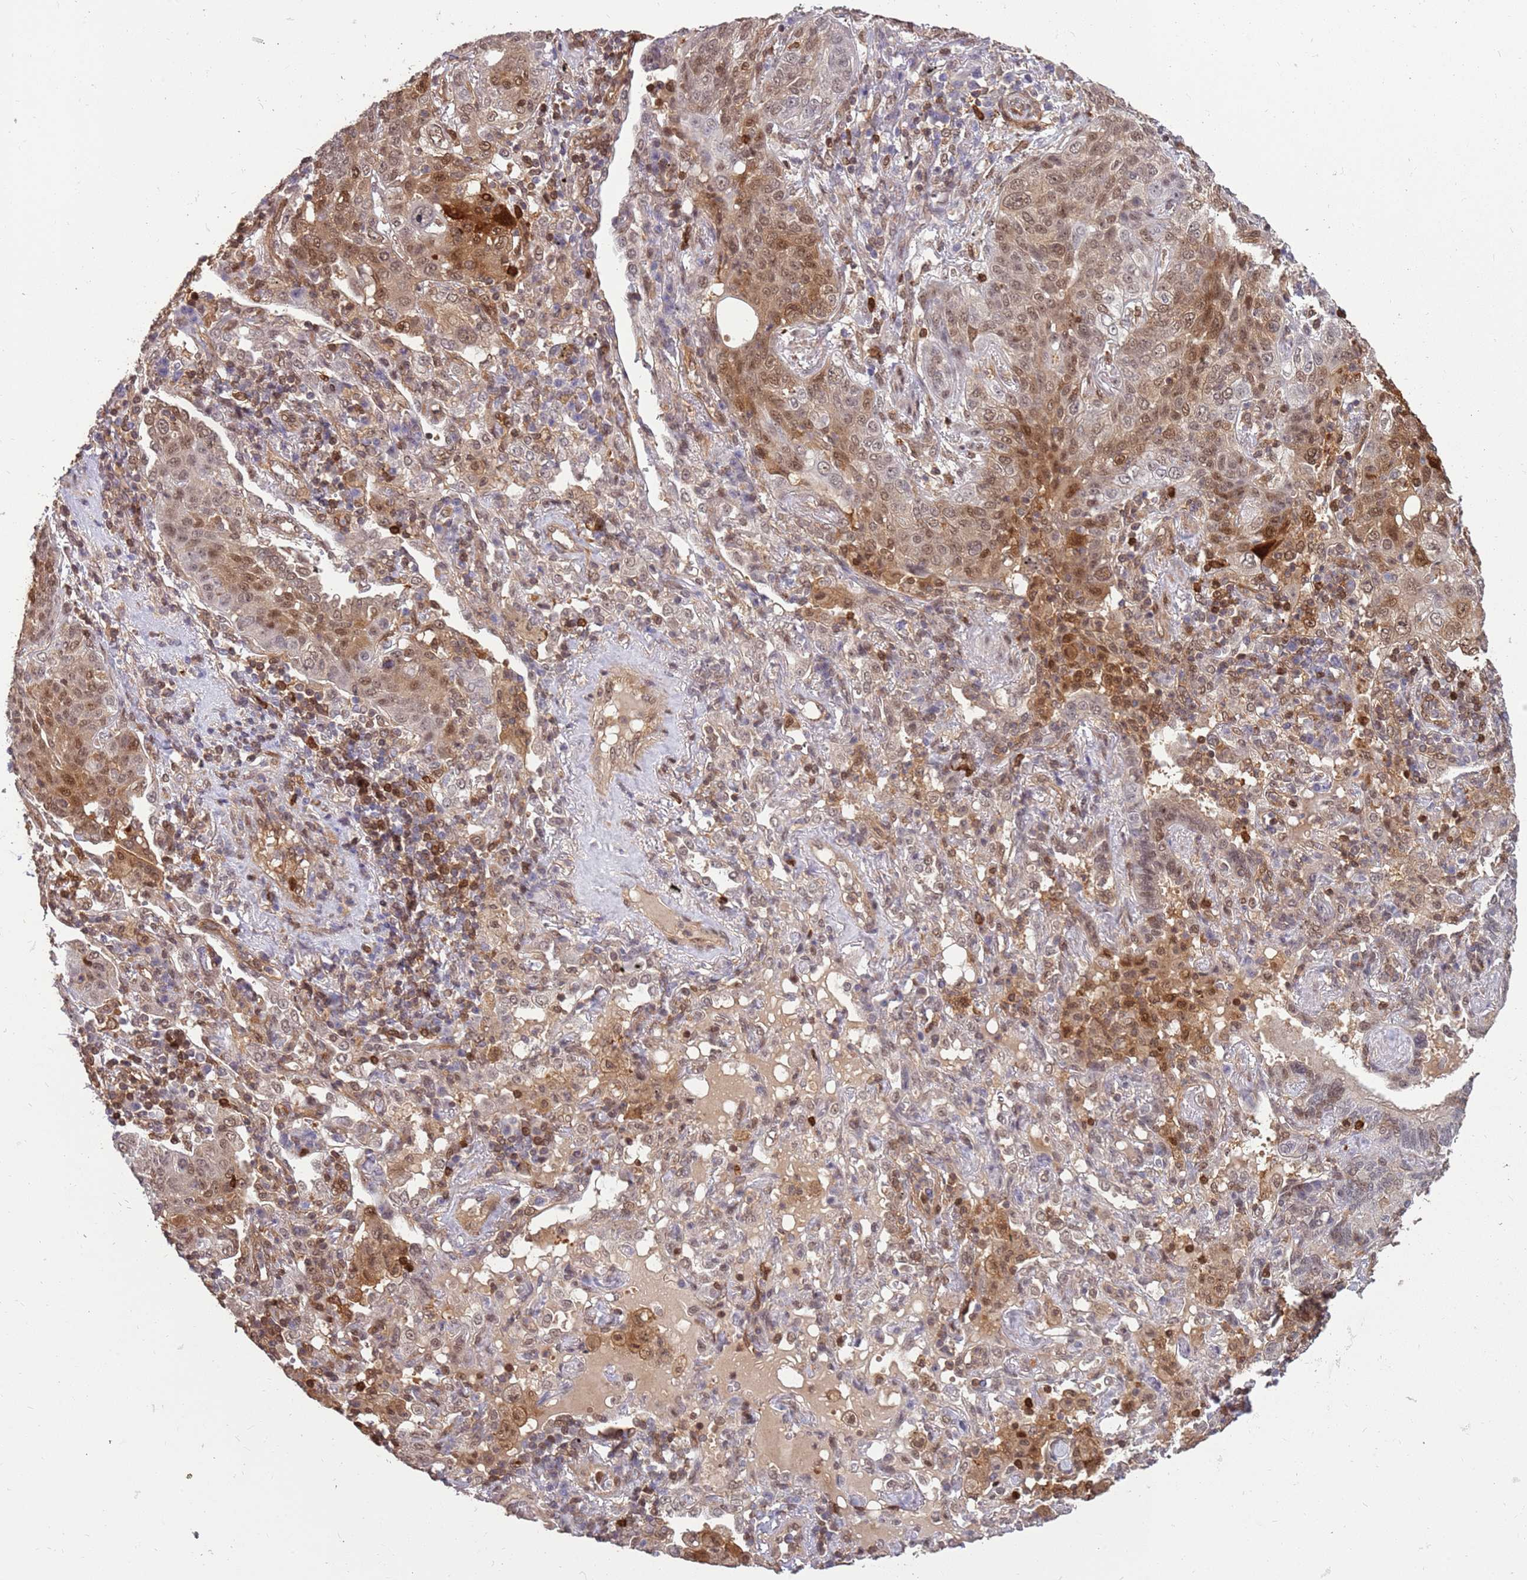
{"staining": {"intensity": "moderate", "quantity": ">75%", "location": "cytoplasmic/membranous,nuclear"}, "tissue": "lung cancer", "cell_type": "Tumor cells", "image_type": "cancer", "snomed": [{"axis": "morphology", "description": "Squamous cell carcinoma, NOS"}, {"axis": "topography", "description": "Lung"}], "caption": "Squamous cell carcinoma (lung) stained with IHC displays moderate cytoplasmic/membranous and nuclear expression in approximately >75% of tumor cells.", "gene": "GBP2", "patient": {"sex": "female", "age": 70}}